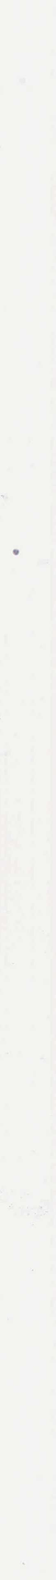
{"staining": {"intensity": "moderate", "quantity": "25%-75%", "location": "cytoplasmic/membranous"}, "tissue": "nasopharynx", "cell_type": "Respiratory epithelial cells", "image_type": "normal", "snomed": [{"axis": "morphology", "description": "Normal tissue, NOS"}, {"axis": "topography", "description": "Nasopharynx"}], "caption": "This micrograph shows IHC staining of normal nasopharynx, with medium moderate cytoplasmic/membranous positivity in approximately 25%-75% of respiratory epithelial cells.", "gene": "ACOT4", "patient": {"sex": "male", "age": 63}}